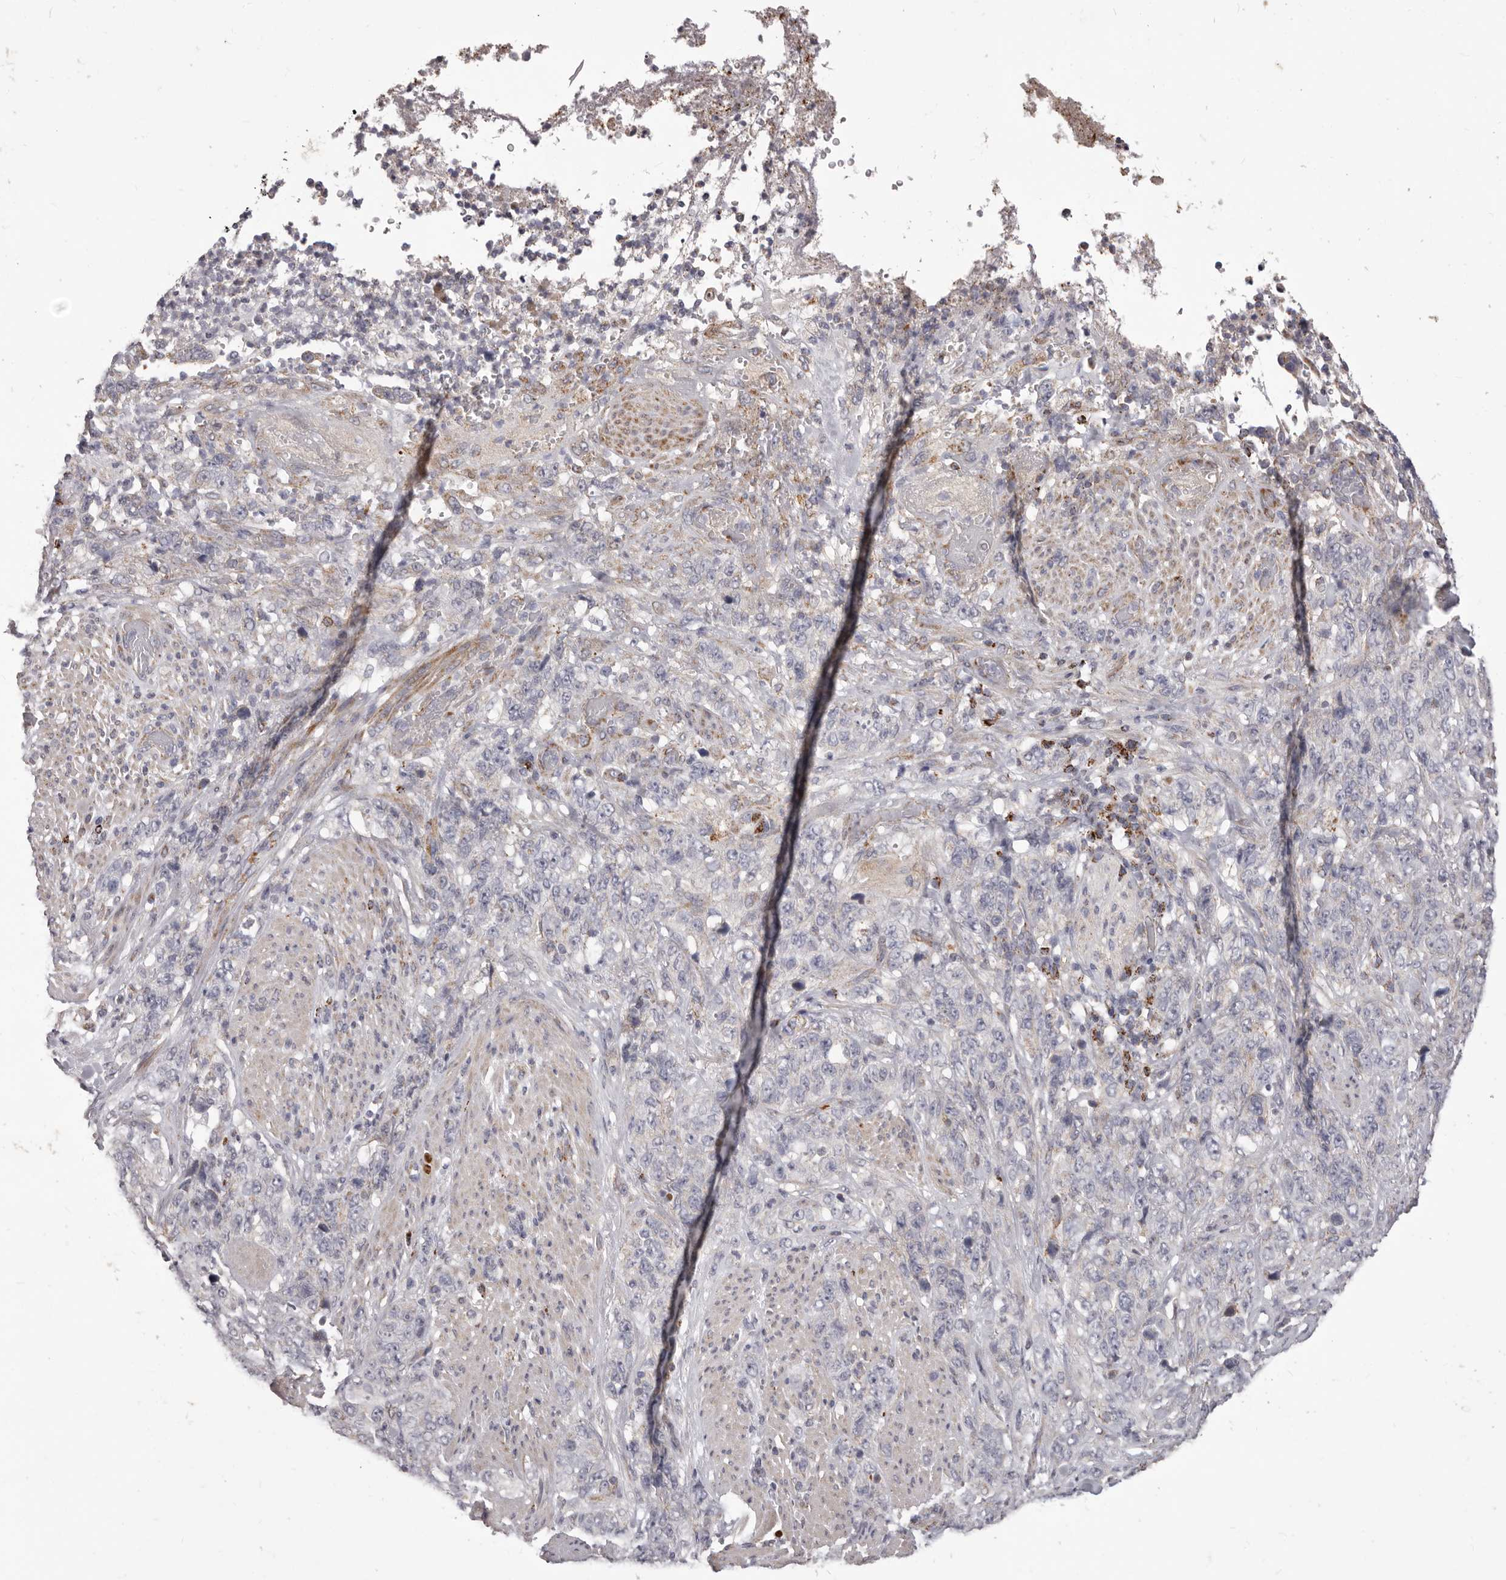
{"staining": {"intensity": "negative", "quantity": "none", "location": "none"}, "tissue": "stomach cancer", "cell_type": "Tumor cells", "image_type": "cancer", "snomed": [{"axis": "morphology", "description": "Adenocarcinoma, NOS"}, {"axis": "topography", "description": "Stomach"}], "caption": "Immunohistochemistry (IHC) histopathology image of neoplastic tissue: stomach cancer stained with DAB reveals no significant protein staining in tumor cells.", "gene": "PRMT2", "patient": {"sex": "male", "age": 48}}